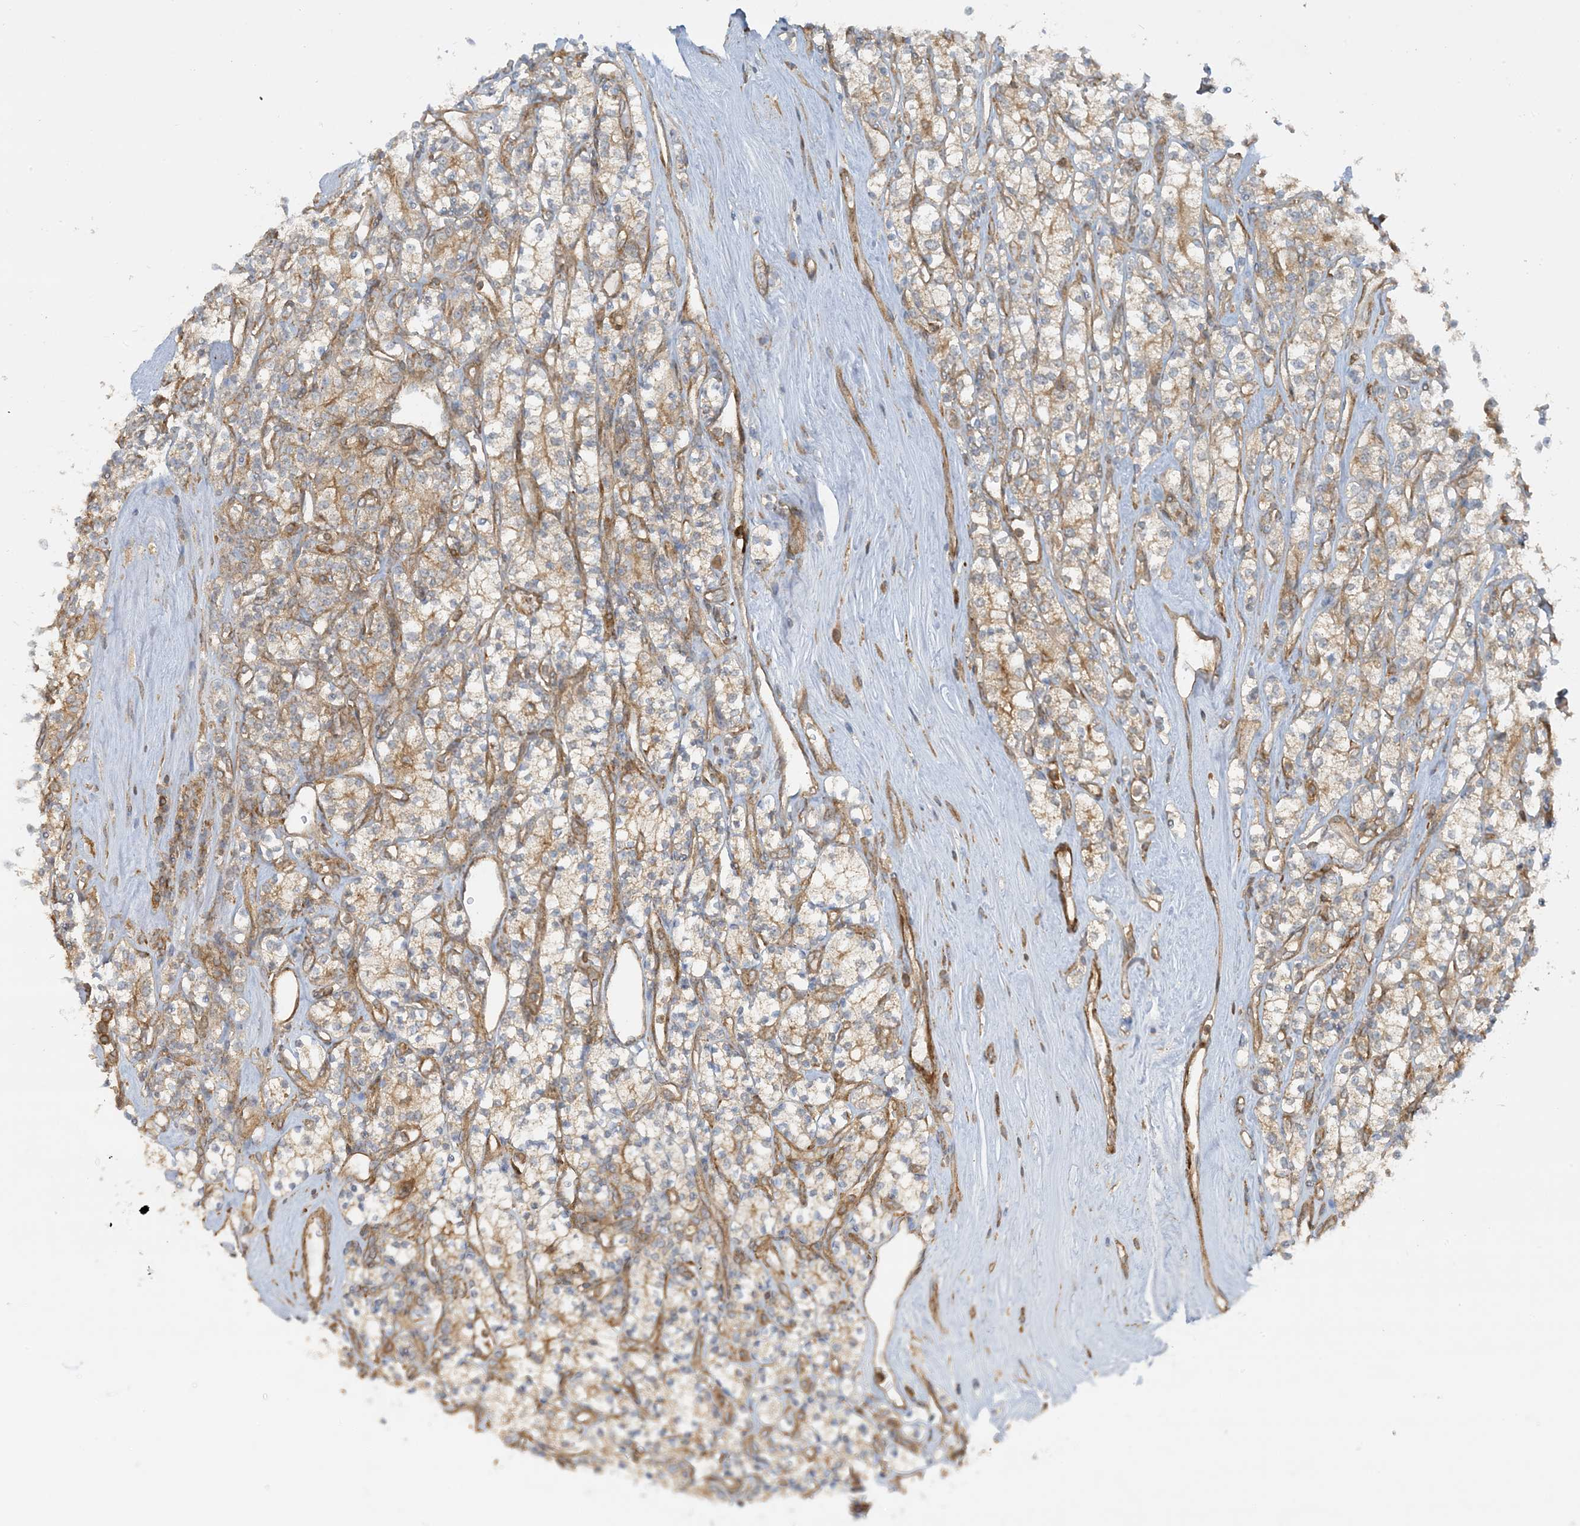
{"staining": {"intensity": "moderate", "quantity": "25%-75%", "location": "cytoplasmic/membranous"}, "tissue": "renal cancer", "cell_type": "Tumor cells", "image_type": "cancer", "snomed": [{"axis": "morphology", "description": "Adenocarcinoma, NOS"}, {"axis": "topography", "description": "Kidney"}], "caption": "Tumor cells reveal moderate cytoplasmic/membranous staining in approximately 25%-75% of cells in renal adenocarcinoma.", "gene": "STAM2", "patient": {"sex": "male", "age": 77}}